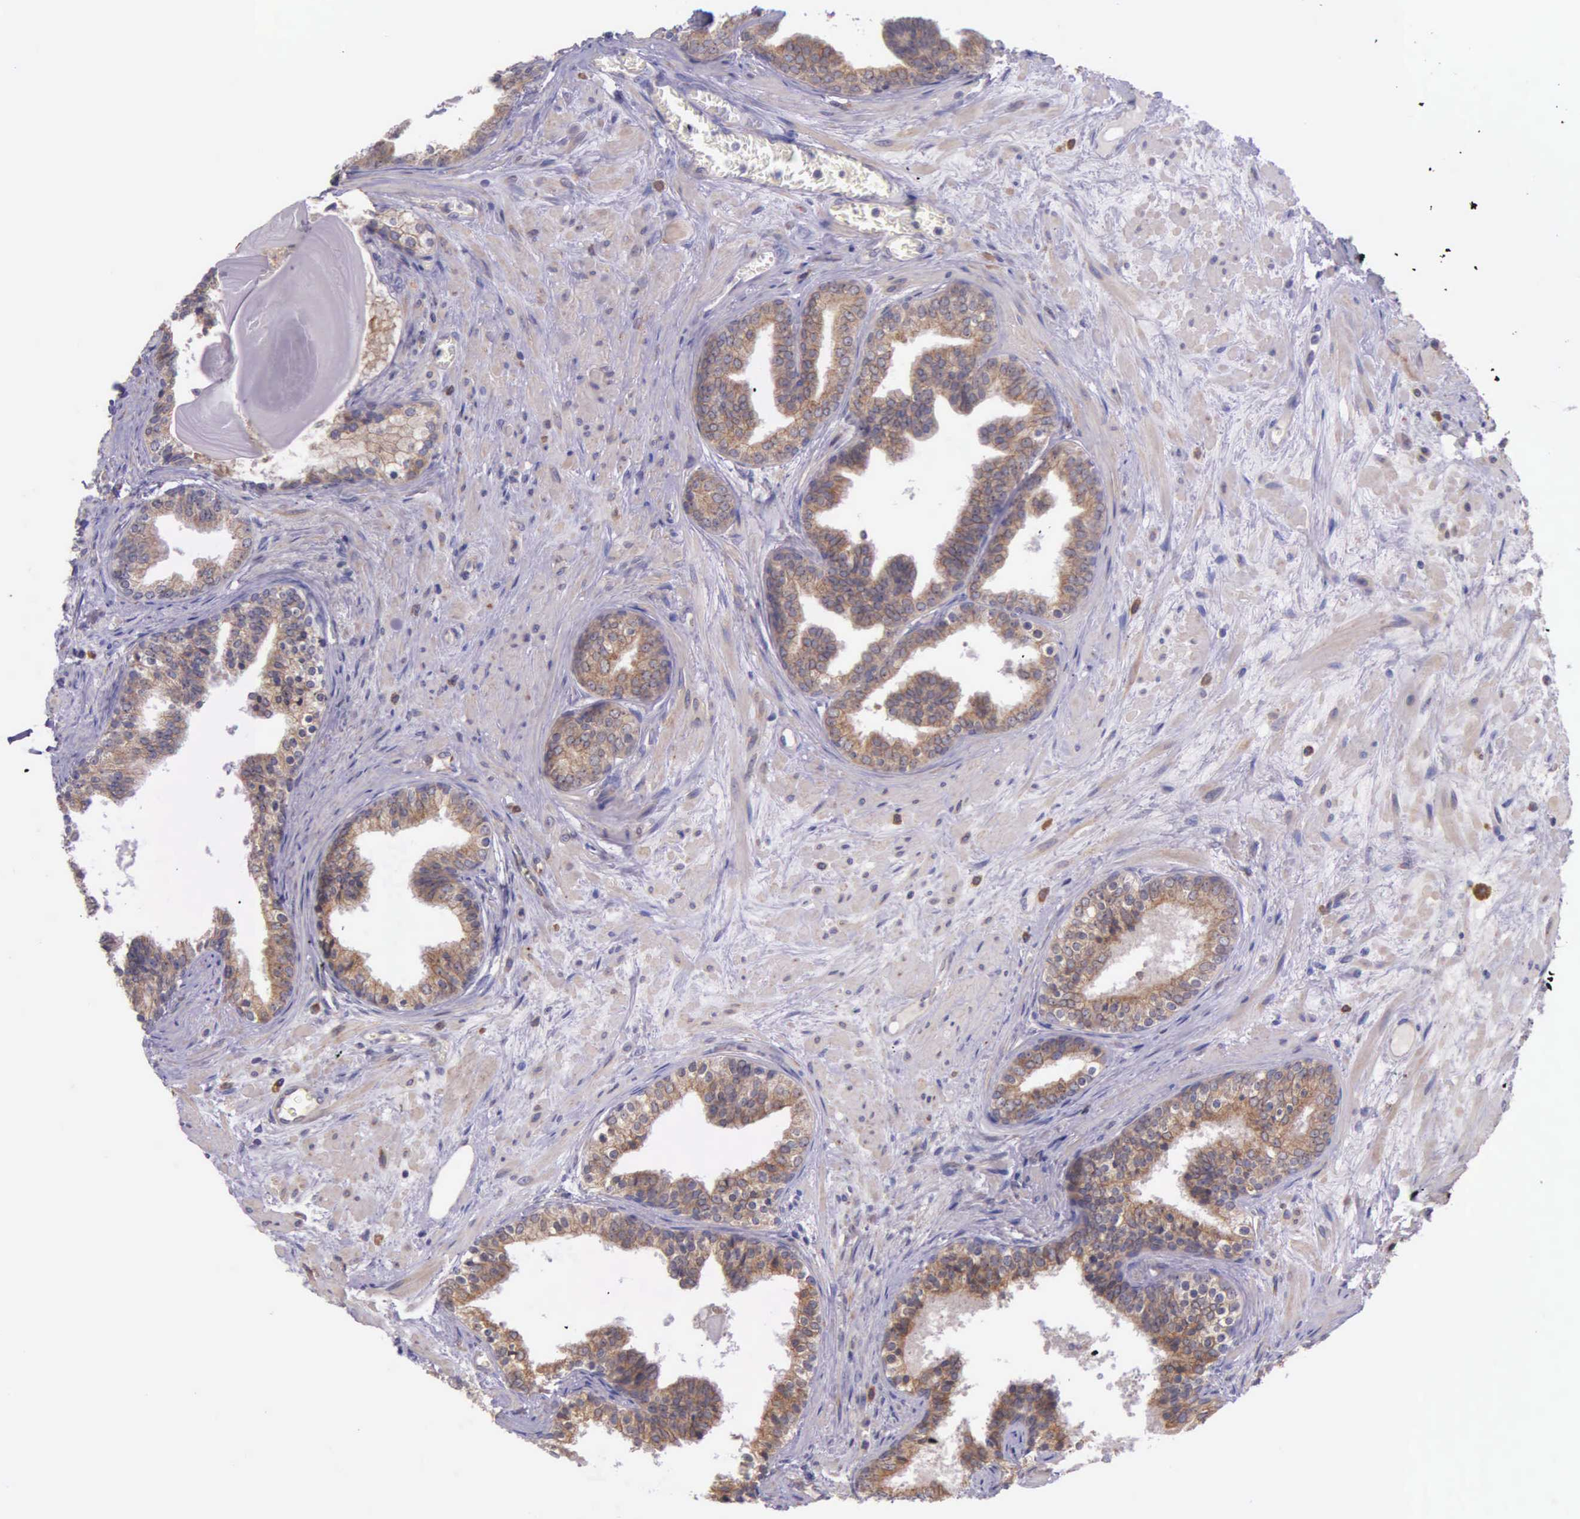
{"staining": {"intensity": "weak", "quantity": ">75%", "location": "cytoplasmic/membranous"}, "tissue": "prostate", "cell_type": "Glandular cells", "image_type": "normal", "snomed": [{"axis": "morphology", "description": "Normal tissue, NOS"}, {"axis": "topography", "description": "Prostate"}], "caption": "A high-resolution micrograph shows IHC staining of benign prostate, which reveals weak cytoplasmic/membranous expression in approximately >75% of glandular cells.", "gene": "NSDHL", "patient": {"sex": "male", "age": 65}}